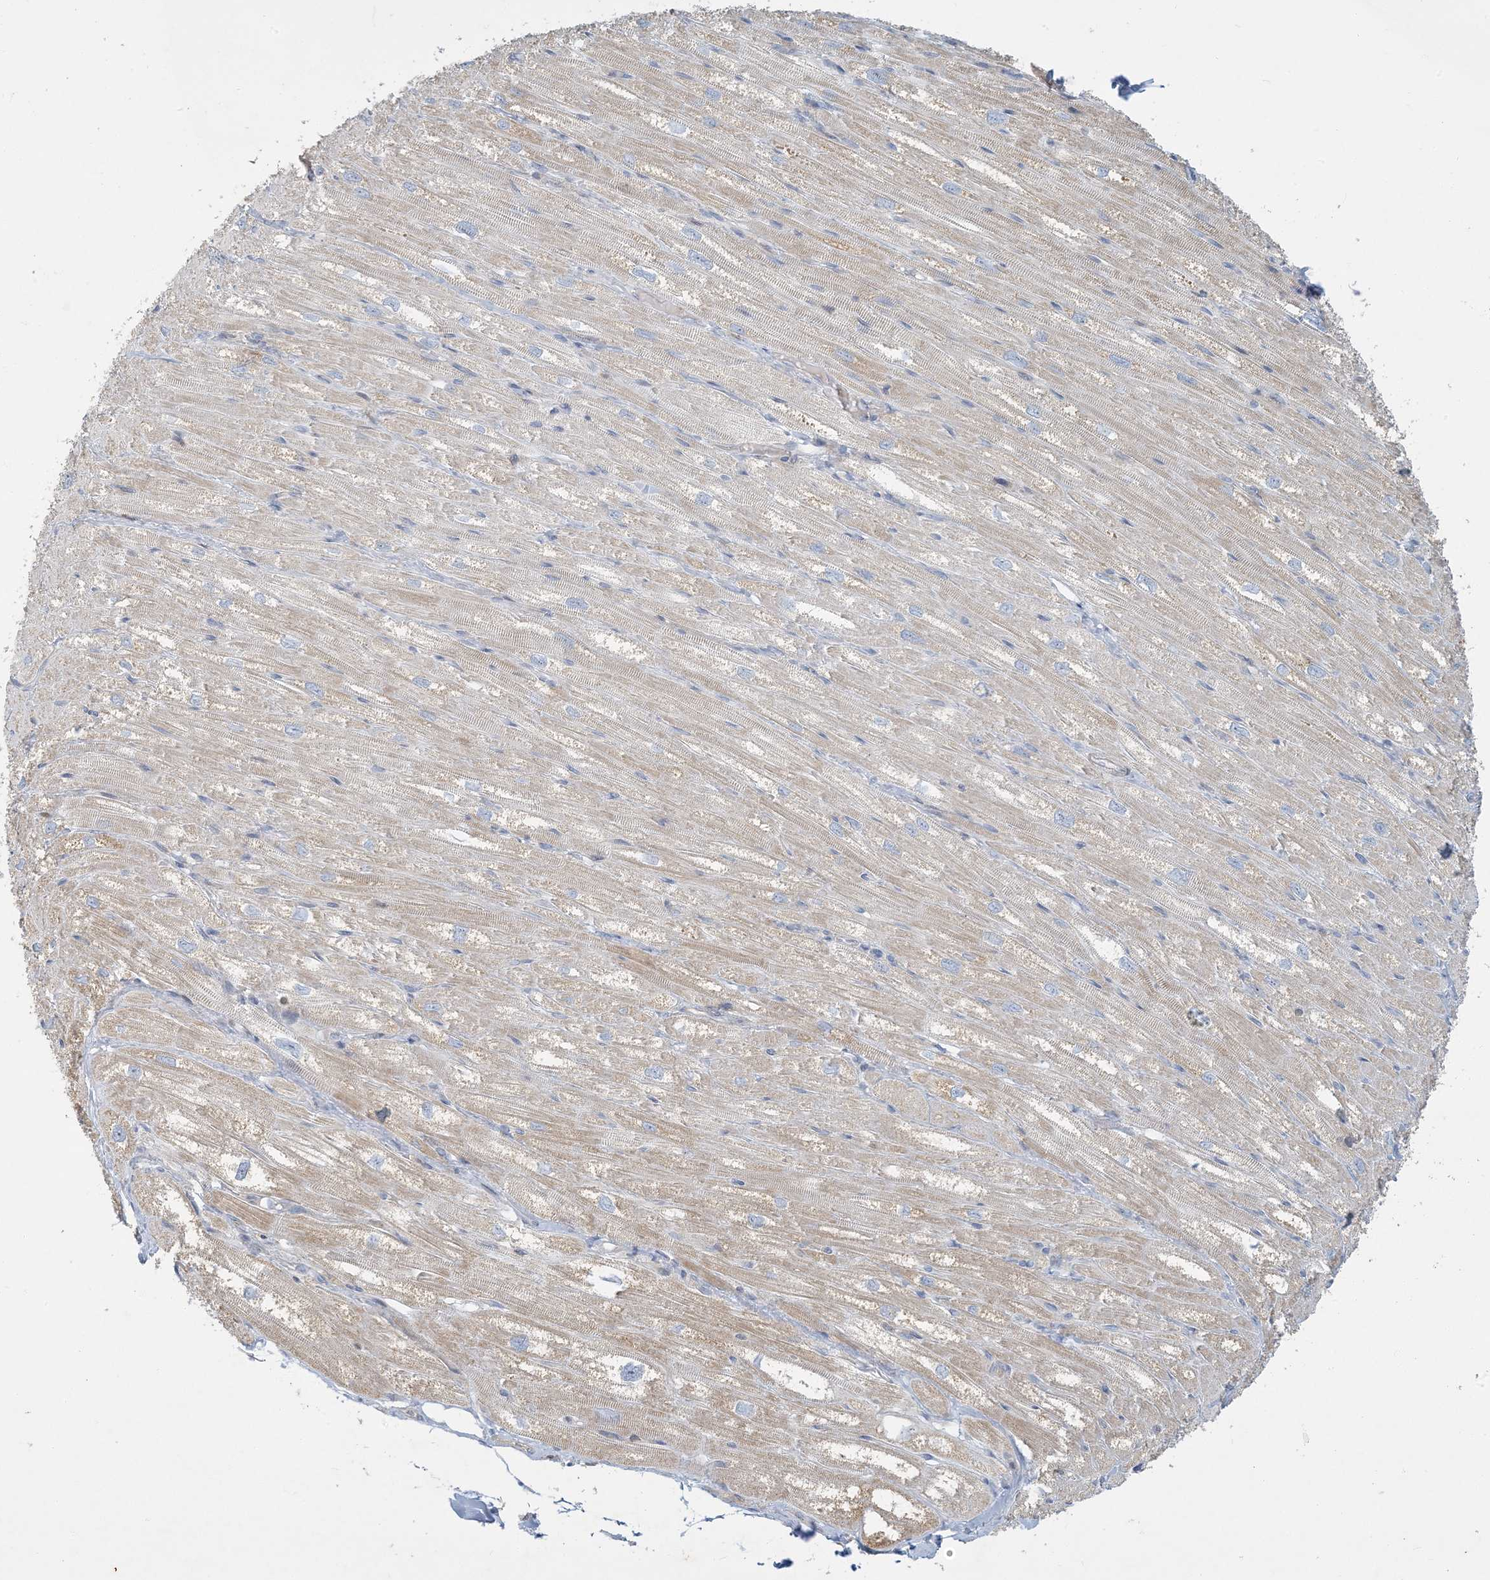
{"staining": {"intensity": "weak", "quantity": "25%-75%", "location": "cytoplasmic/membranous"}, "tissue": "heart muscle", "cell_type": "Cardiomyocytes", "image_type": "normal", "snomed": [{"axis": "morphology", "description": "Normal tissue, NOS"}, {"axis": "topography", "description": "Heart"}], "caption": "IHC (DAB (3,3'-diaminobenzidine)) staining of normal heart muscle demonstrates weak cytoplasmic/membranous protein staining in approximately 25%-75% of cardiomyocytes.", "gene": "LTN1", "patient": {"sex": "male", "age": 50}}